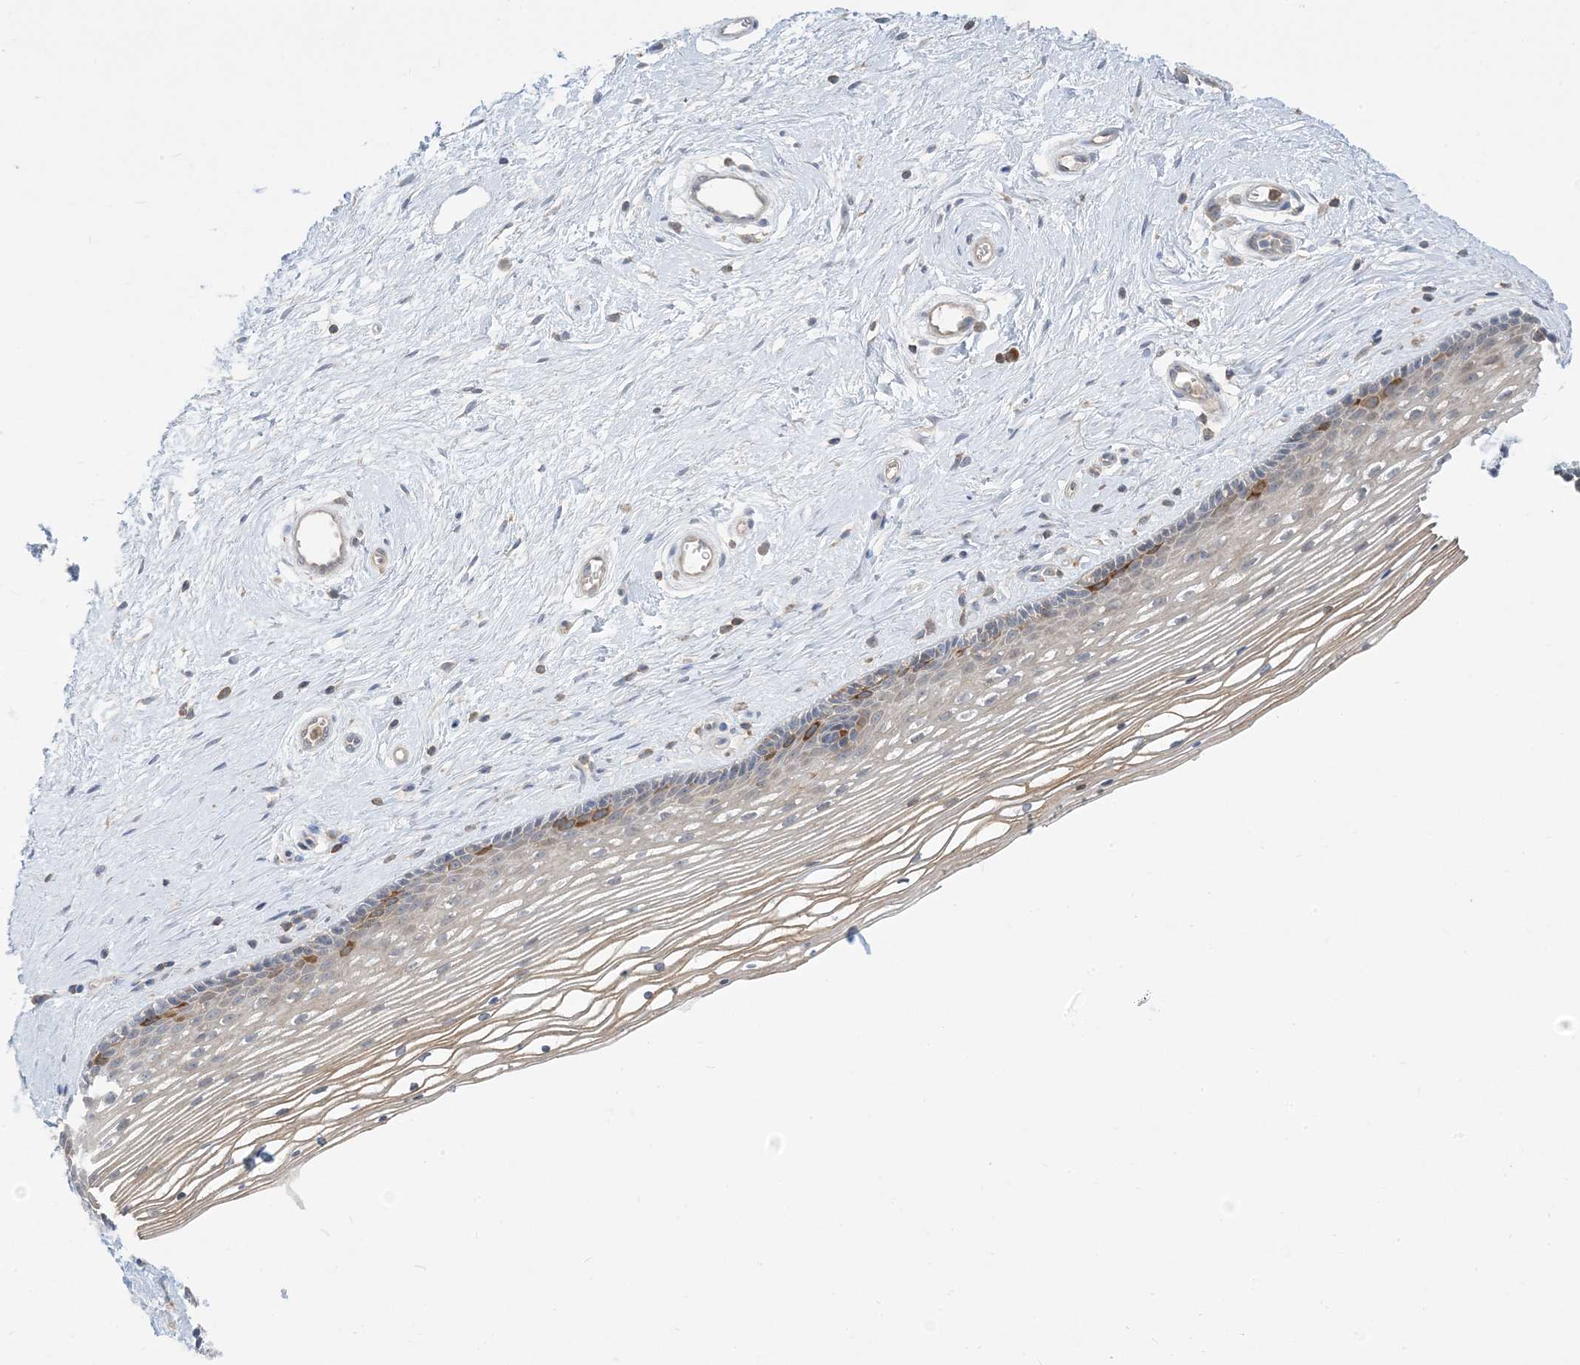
{"staining": {"intensity": "moderate", "quantity": "<25%", "location": "cytoplasmic/membranous"}, "tissue": "vagina", "cell_type": "Squamous epithelial cells", "image_type": "normal", "snomed": [{"axis": "morphology", "description": "Normal tissue, NOS"}, {"axis": "topography", "description": "Vagina"}], "caption": "Brown immunohistochemical staining in unremarkable human vagina demonstrates moderate cytoplasmic/membranous staining in approximately <25% of squamous epithelial cells. (DAB IHC, brown staining for protein, blue staining for nuclei).", "gene": "AOC1", "patient": {"sex": "female", "age": 46}}